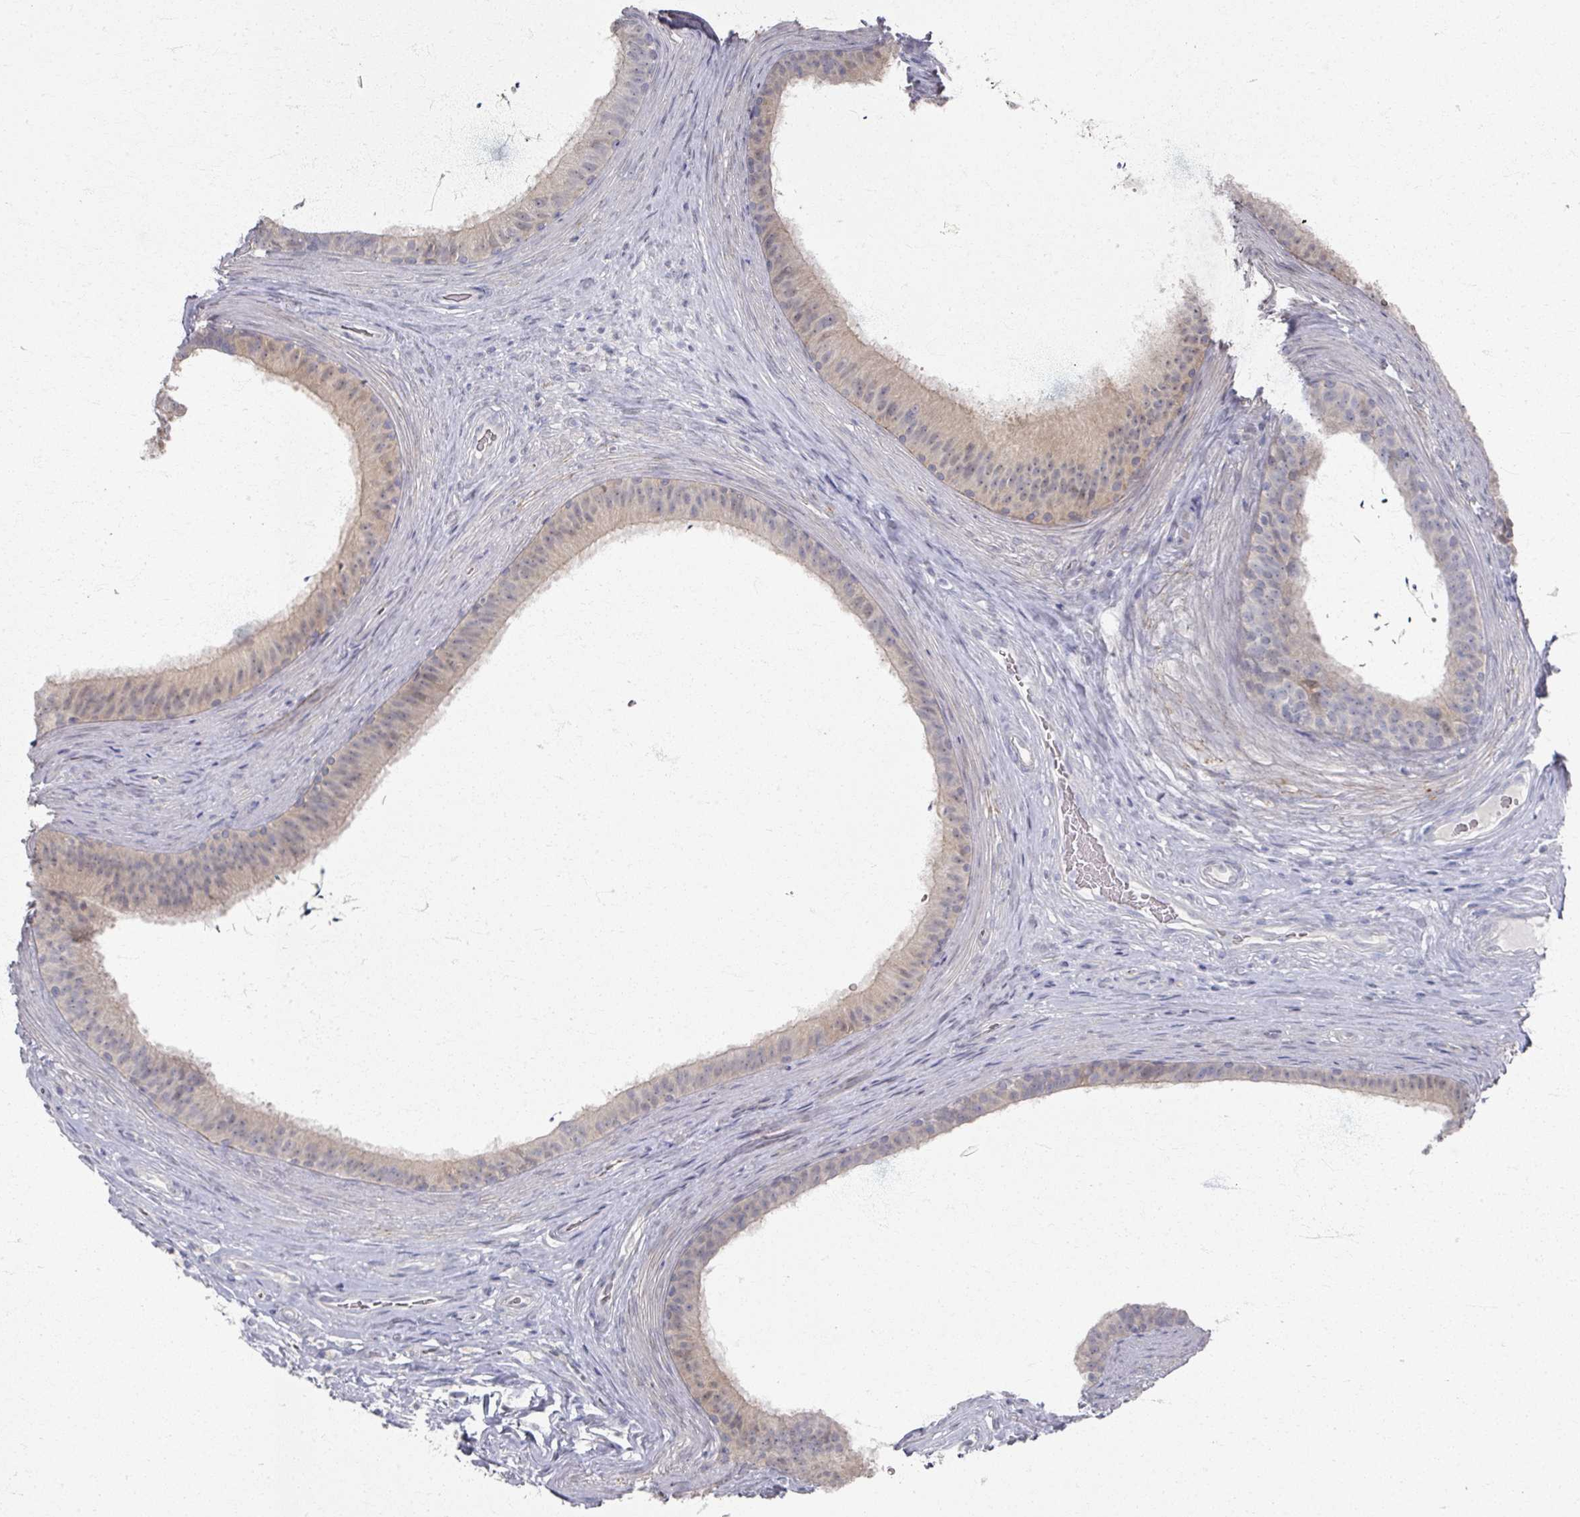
{"staining": {"intensity": "weak", "quantity": "<25%", "location": "cytoplasmic/membranous"}, "tissue": "epididymis", "cell_type": "Glandular cells", "image_type": "normal", "snomed": [{"axis": "morphology", "description": "Normal tissue, NOS"}, {"axis": "topography", "description": "Testis"}, {"axis": "topography", "description": "Epididymis"}], "caption": "DAB (3,3'-diaminobenzidine) immunohistochemical staining of benign human epididymis shows no significant expression in glandular cells.", "gene": "TTYH3", "patient": {"sex": "male", "age": 41}}